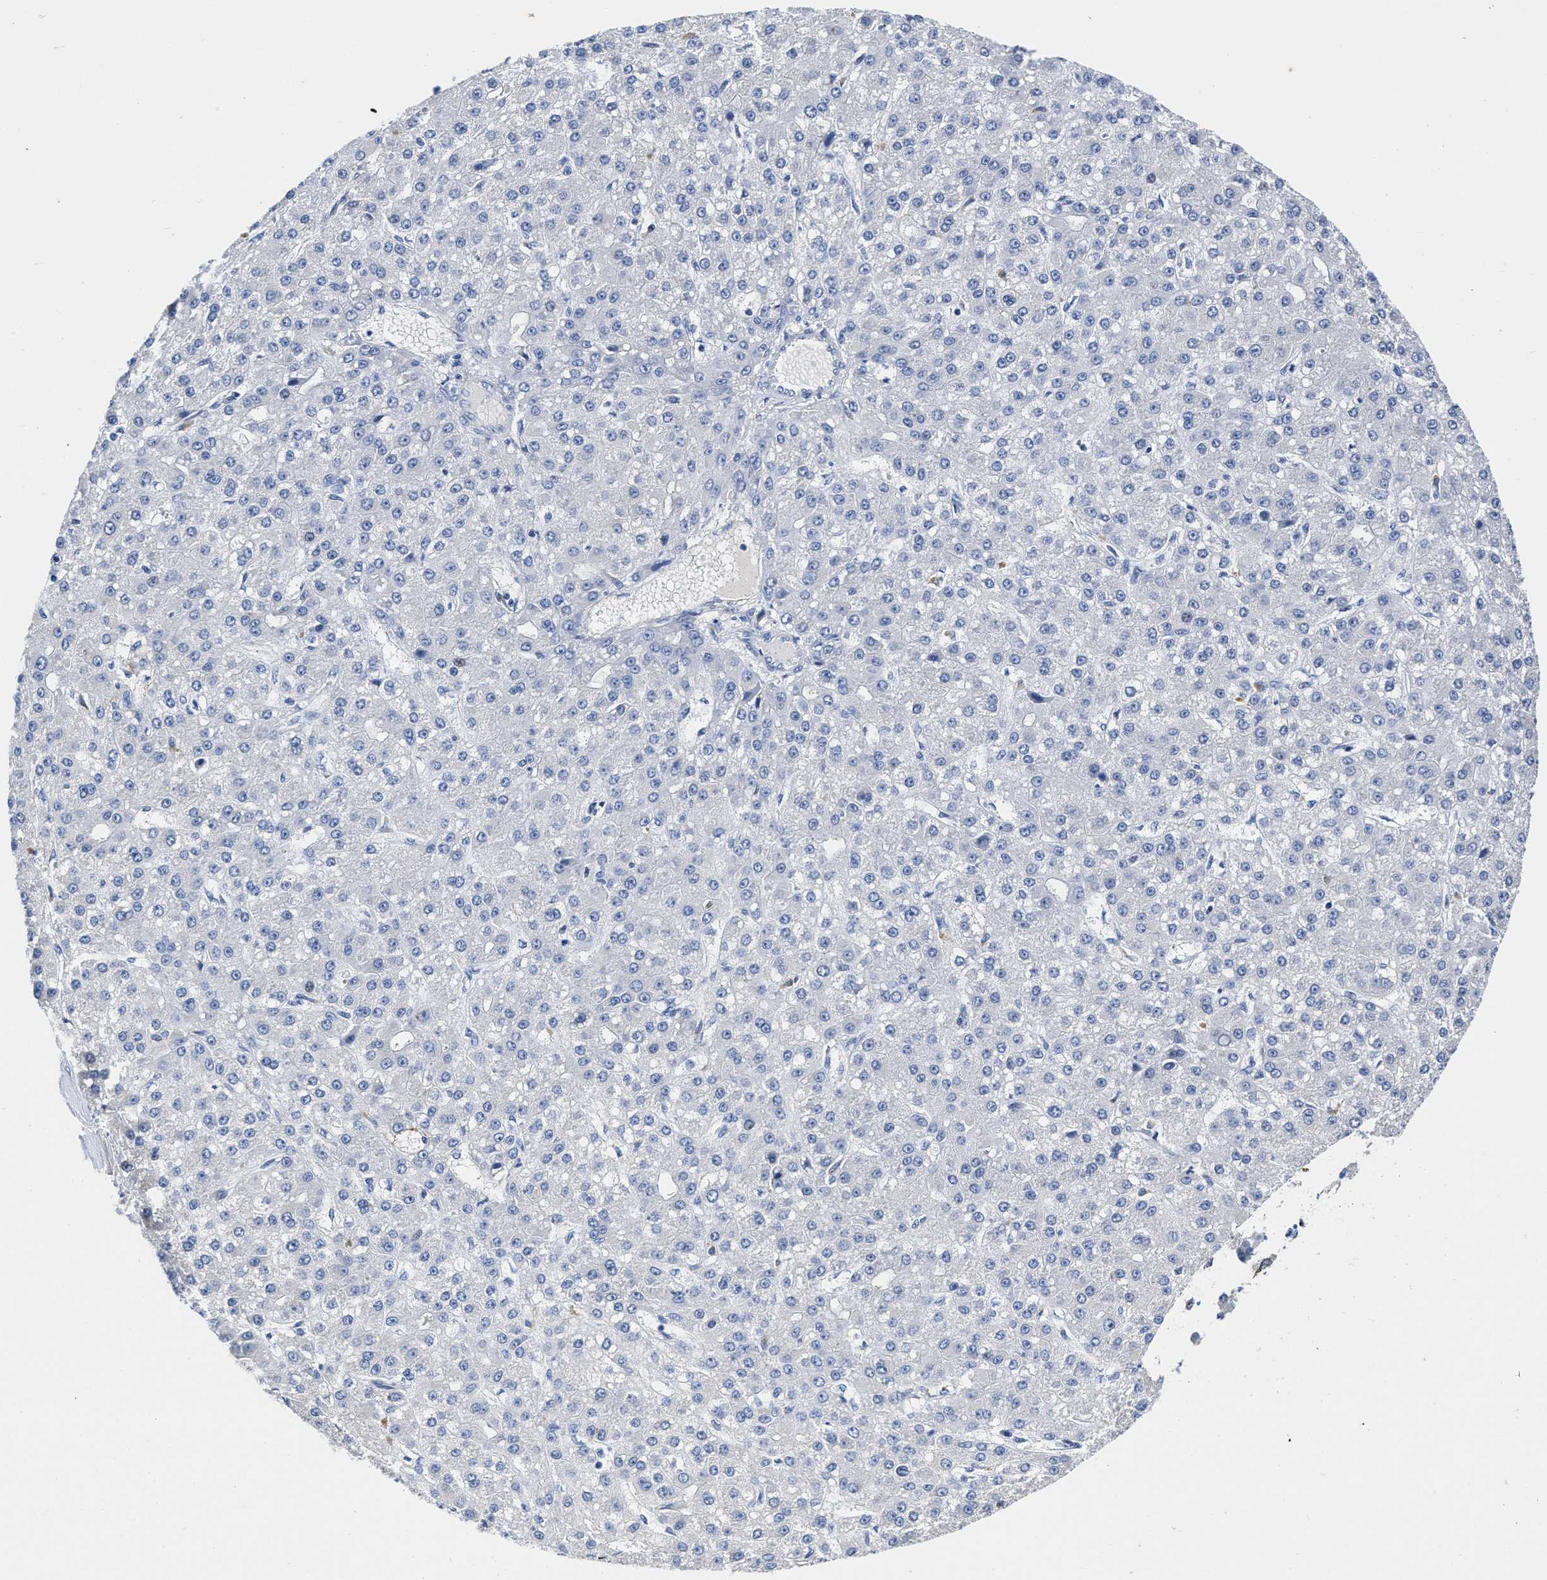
{"staining": {"intensity": "negative", "quantity": "none", "location": "none"}, "tissue": "liver cancer", "cell_type": "Tumor cells", "image_type": "cancer", "snomed": [{"axis": "morphology", "description": "Carcinoma, Hepatocellular, NOS"}, {"axis": "topography", "description": "Liver"}], "caption": "High power microscopy photomicrograph of an IHC micrograph of hepatocellular carcinoma (liver), revealing no significant positivity in tumor cells. (IHC, brightfield microscopy, high magnification).", "gene": "FBLN2", "patient": {"sex": "male", "age": 67}}